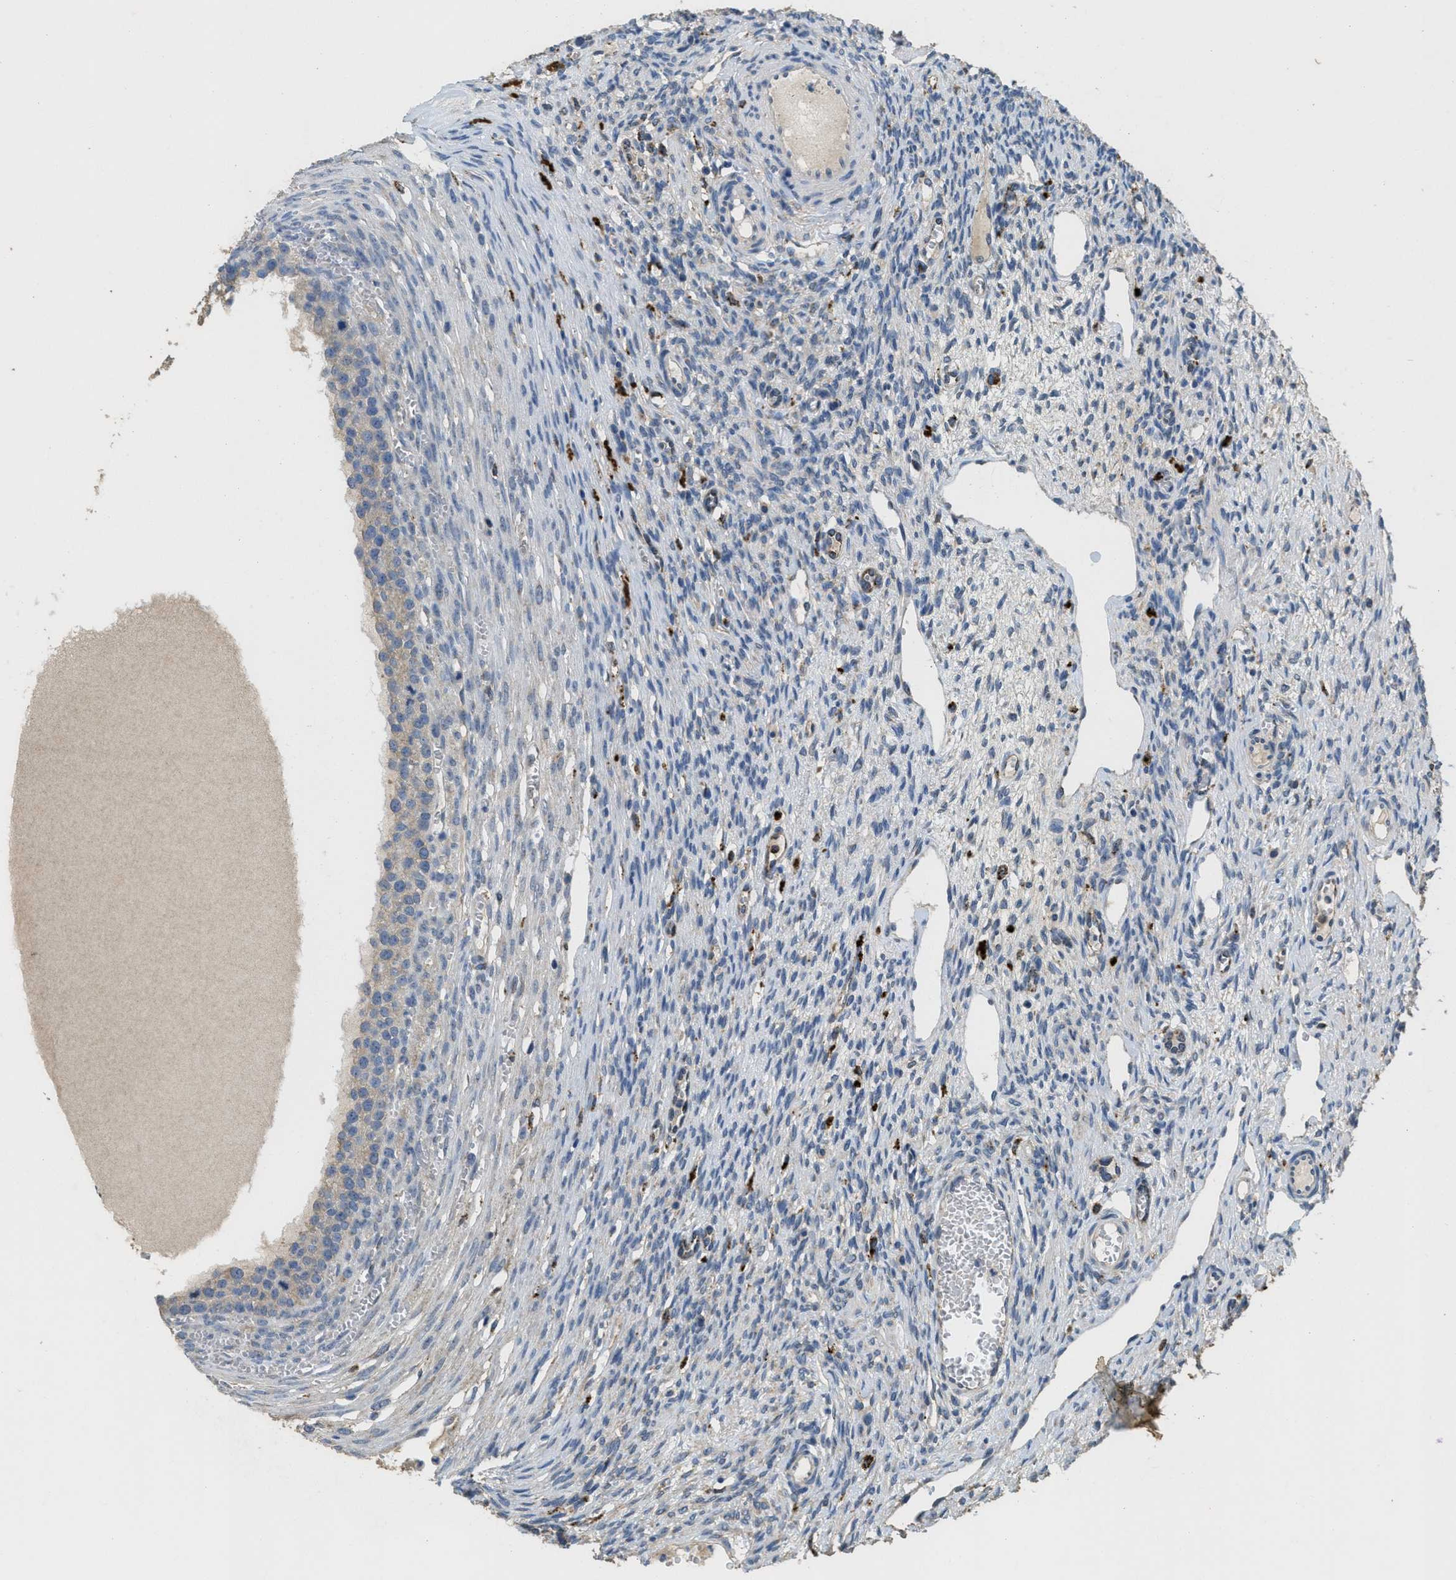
{"staining": {"intensity": "weak", "quantity": ">75%", "location": "cytoplasmic/membranous"}, "tissue": "ovary", "cell_type": "Follicle cells", "image_type": "normal", "snomed": [{"axis": "morphology", "description": "Normal tissue, NOS"}, {"axis": "topography", "description": "Ovary"}], "caption": "Ovary stained with a brown dye exhibits weak cytoplasmic/membranous positive positivity in about >75% of follicle cells.", "gene": "BMPR2", "patient": {"sex": "female", "age": 33}}